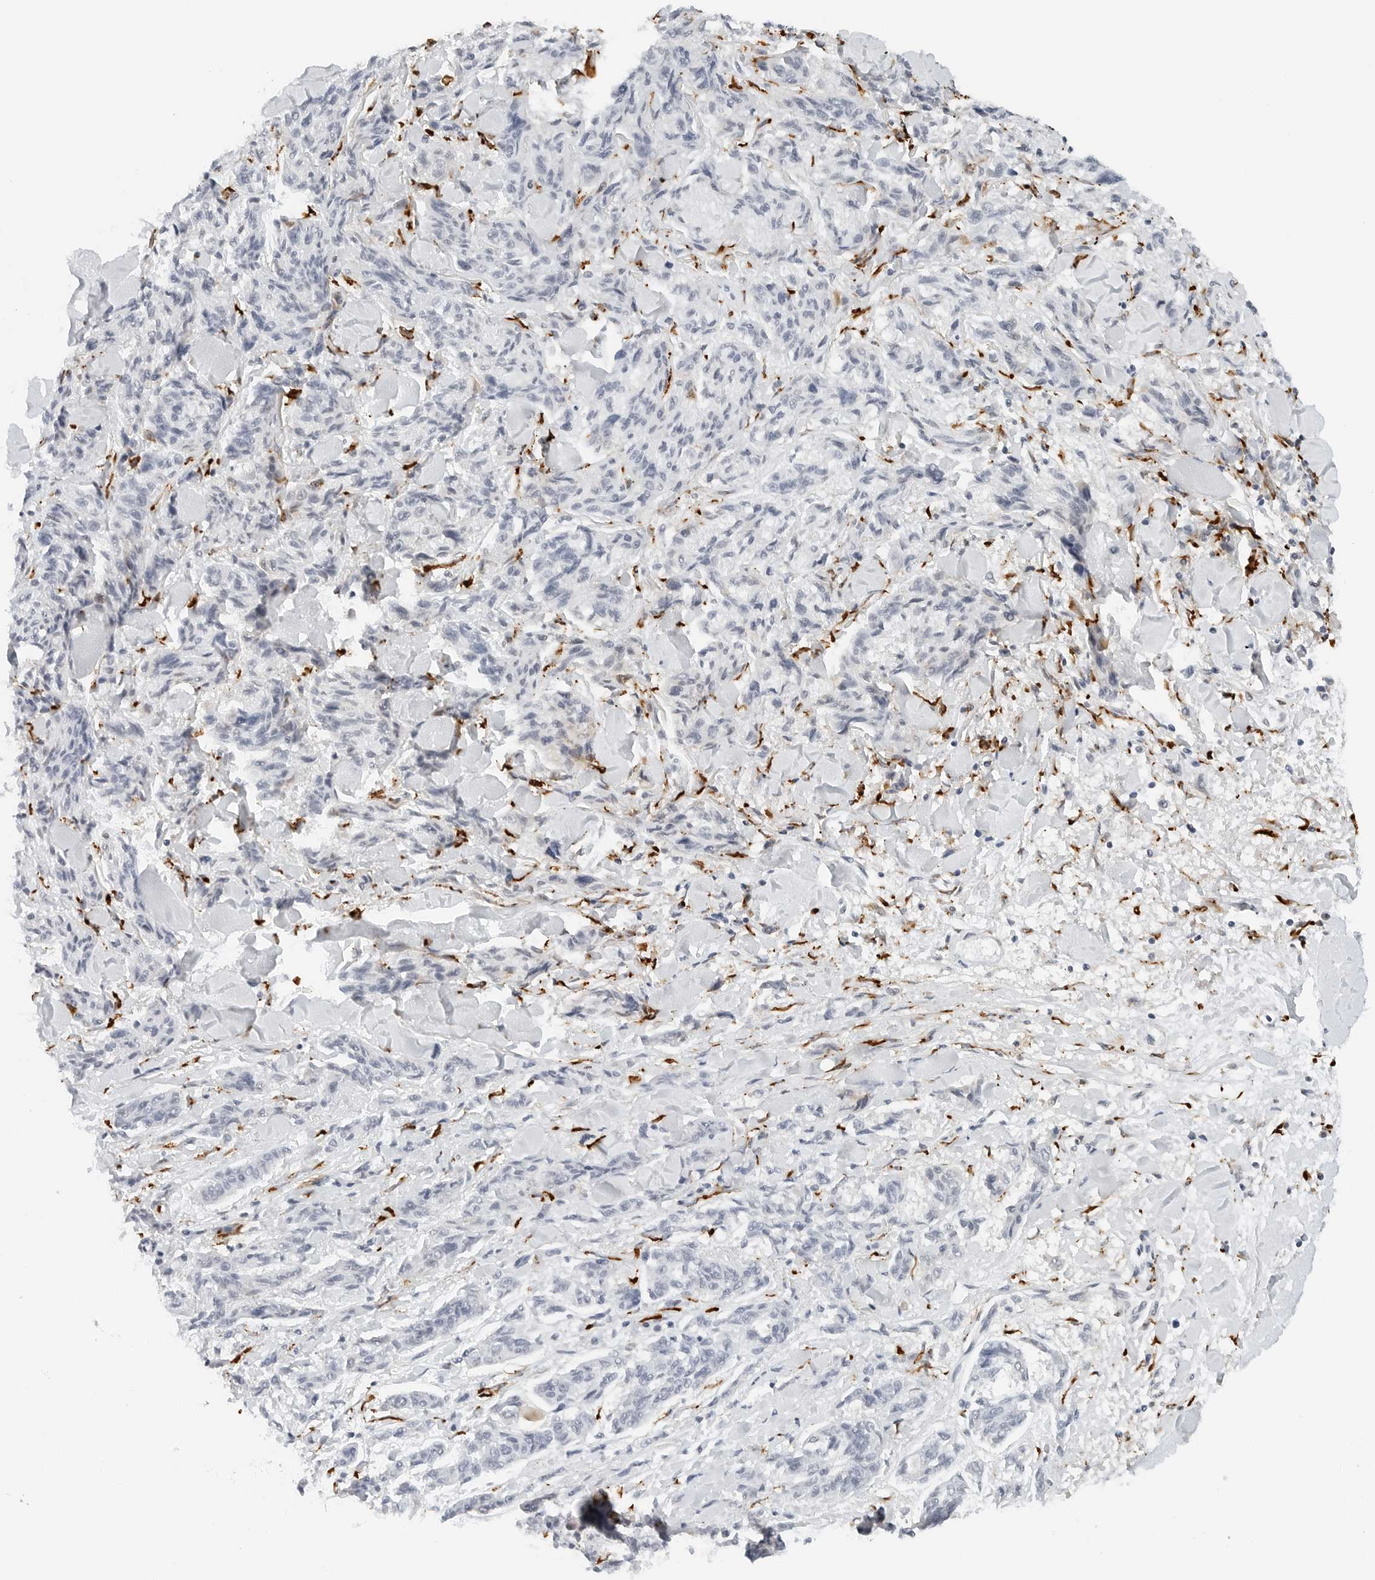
{"staining": {"intensity": "negative", "quantity": "none", "location": "none"}, "tissue": "melanoma", "cell_type": "Tumor cells", "image_type": "cancer", "snomed": [{"axis": "morphology", "description": "Malignant melanoma, NOS"}, {"axis": "topography", "description": "Skin"}], "caption": "Malignant melanoma was stained to show a protein in brown. There is no significant positivity in tumor cells.", "gene": "P4HA2", "patient": {"sex": "male", "age": 53}}